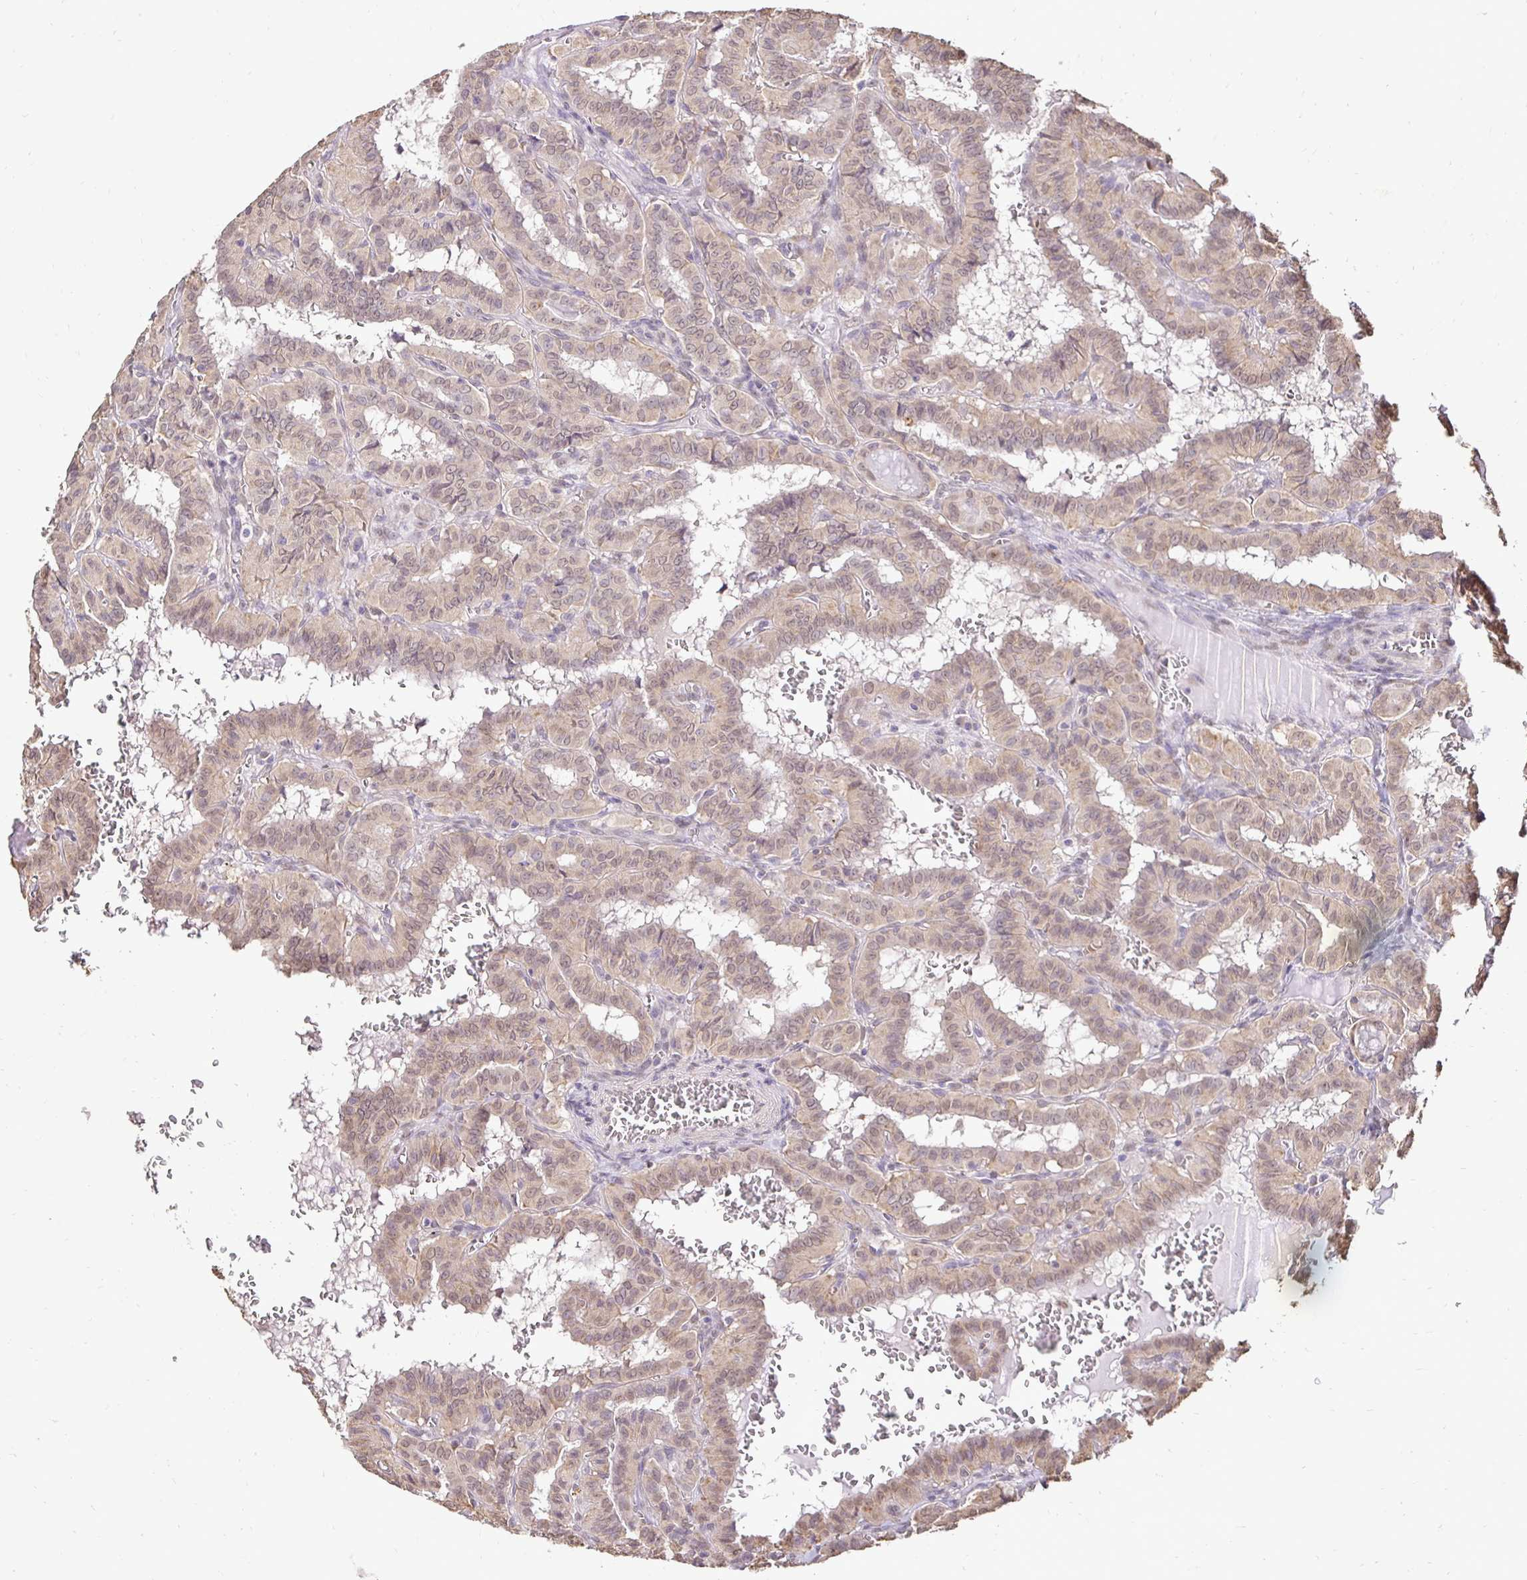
{"staining": {"intensity": "weak", "quantity": "25%-75%", "location": "nuclear"}, "tissue": "thyroid cancer", "cell_type": "Tumor cells", "image_type": "cancer", "snomed": [{"axis": "morphology", "description": "Papillary adenocarcinoma, NOS"}, {"axis": "topography", "description": "Thyroid gland"}], "caption": "A brown stain shows weak nuclear positivity of a protein in human thyroid papillary adenocarcinoma tumor cells. (DAB (3,3'-diaminobenzidine) IHC with brightfield microscopy, high magnification).", "gene": "RHEBL1", "patient": {"sex": "female", "age": 21}}